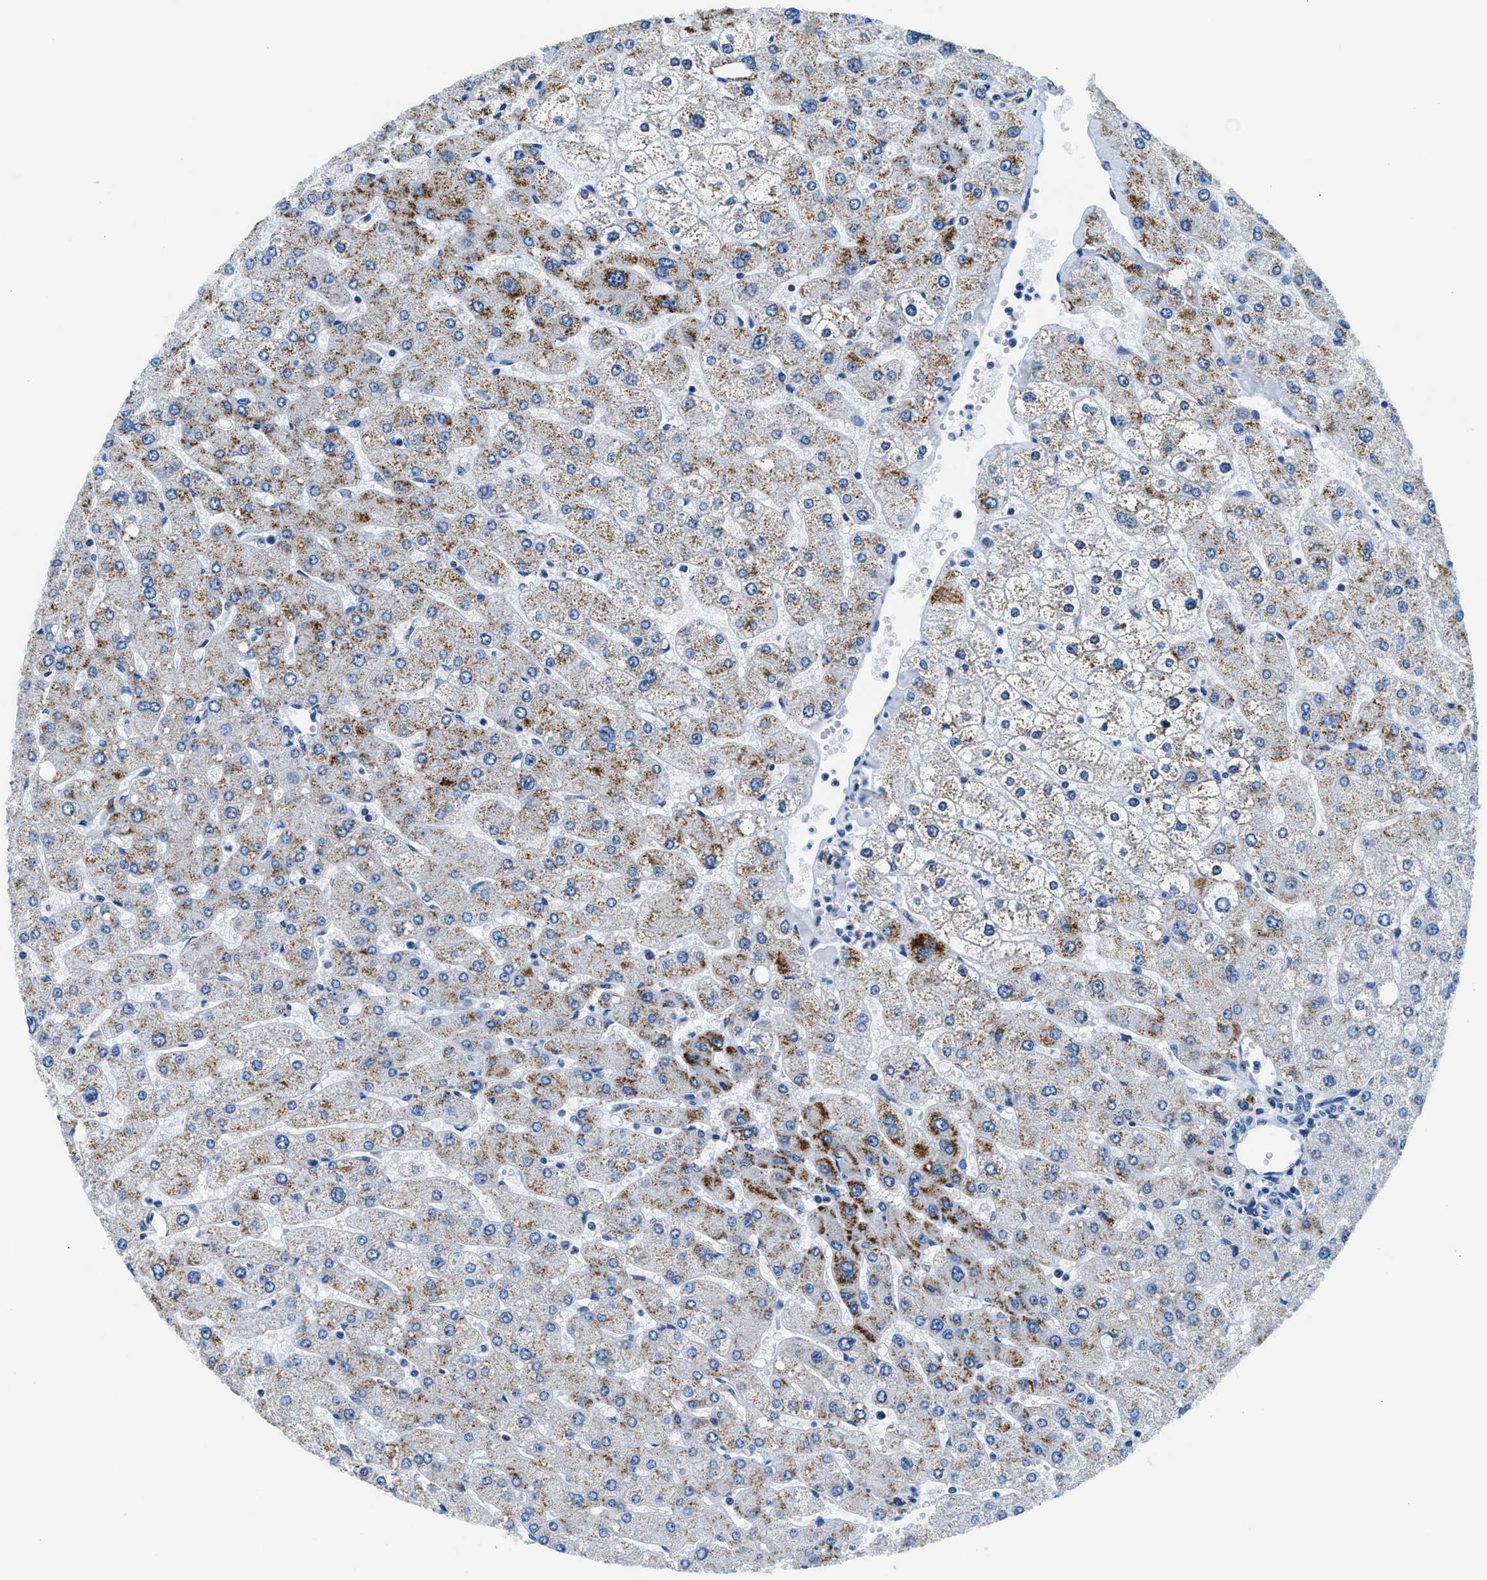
{"staining": {"intensity": "negative", "quantity": "none", "location": "none"}, "tissue": "liver", "cell_type": "Cholangiocytes", "image_type": "normal", "snomed": [{"axis": "morphology", "description": "Normal tissue, NOS"}, {"axis": "topography", "description": "Liver"}], "caption": "This is an immunohistochemistry (IHC) image of normal liver. There is no expression in cholangiocytes.", "gene": "VPS53", "patient": {"sex": "male", "age": 55}}